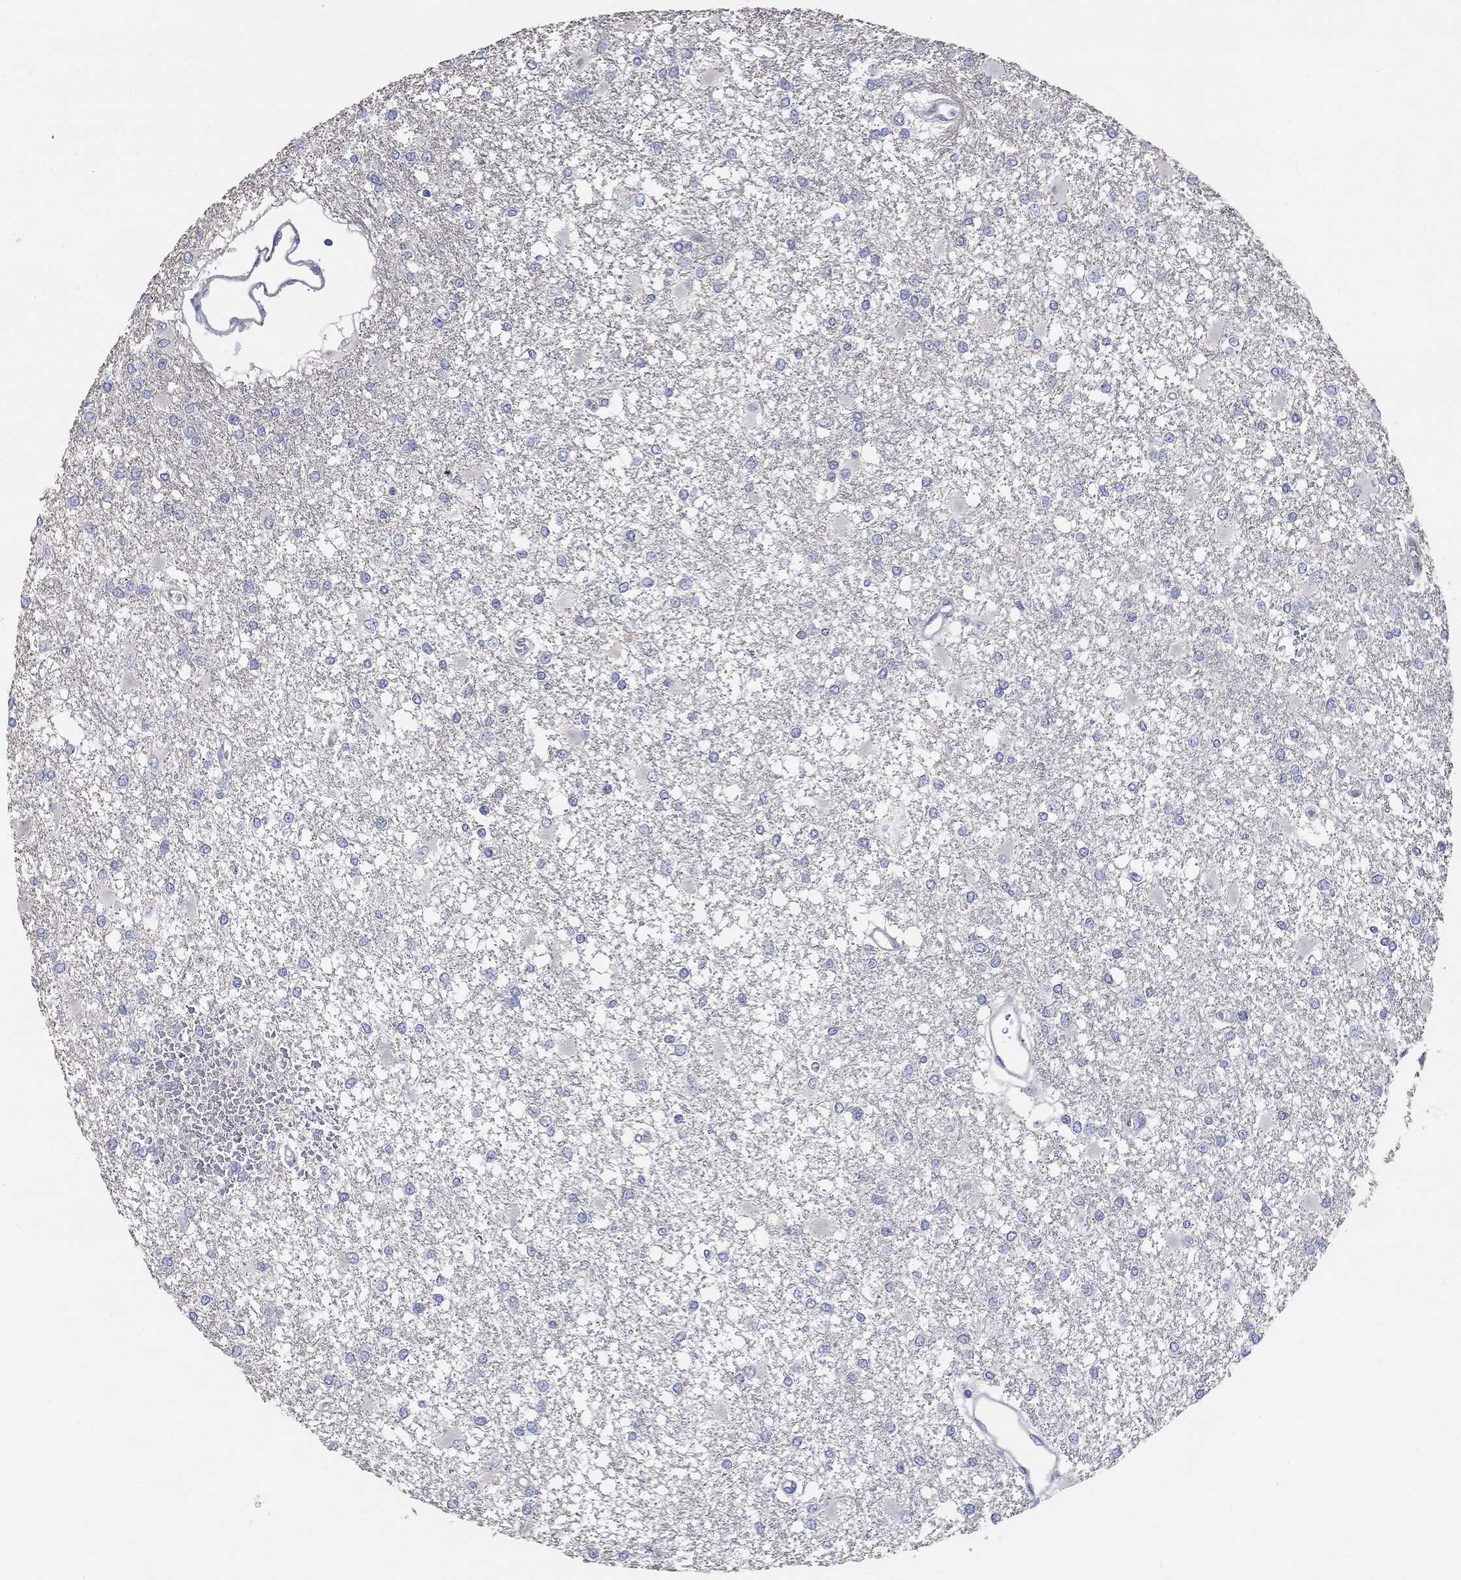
{"staining": {"intensity": "negative", "quantity": "none", "location": "none"}, "tissue": "glioma", "cell_type": "Tumor cells", "image_type": "cancer", "snomed": [{"axis": "morphology", "description": "Glioma, malignant, High grade"}, {"axis": "topography", "description": "Cerebral cortex"}], "caption": "High magnification brightfield microscopy of glioma stained with DAB (3,3'-diaminobenzidine) (brown) and counterstained with hematoxylin (blue): tumor cells show no significant expression. (Brightfield microscopy of DAB (3,3'-diaminobenzidine) IHC at high magnification).", "gene": "PRC1", "patient": {"sex": "male", "age": 79}}